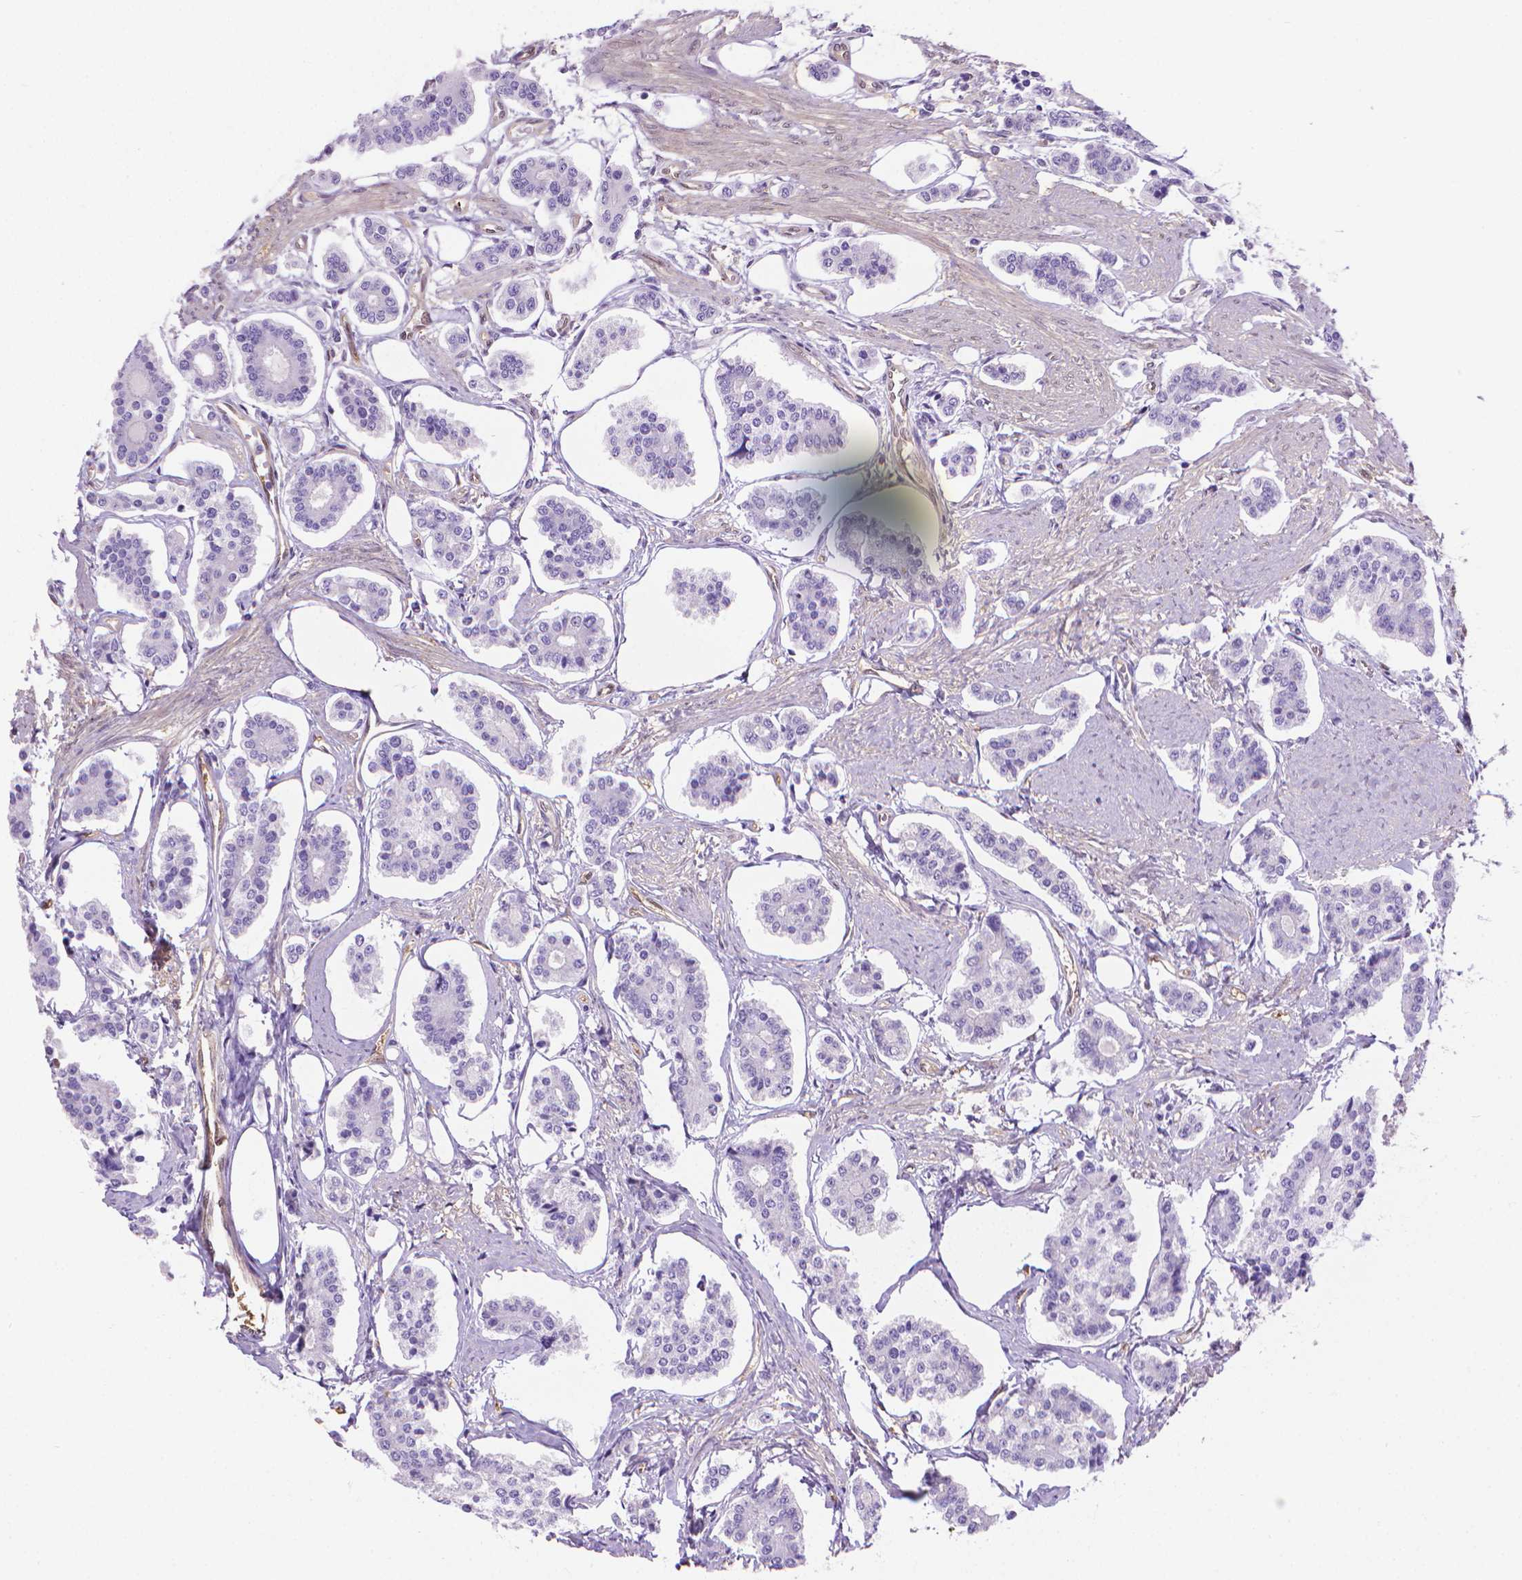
{"staining": {"intensity": "negative", "quantity": "none", "location": "none"}, "tissue": "carcinoid", "cell_type": "Tumor cells", "image_type": "cancer", "snomed": [{"axis": "morphology", "description": "Carcinoid, malignant, NOS"}, {"axis": "topography", "description": "Small intestine"}], "caption": "Immunohistochemical staining of human carcinoid (malignant) displays no significant expression in tumor cells.", "gene": "CLIC4", "patient": {"sex": "female", "age": 65}}